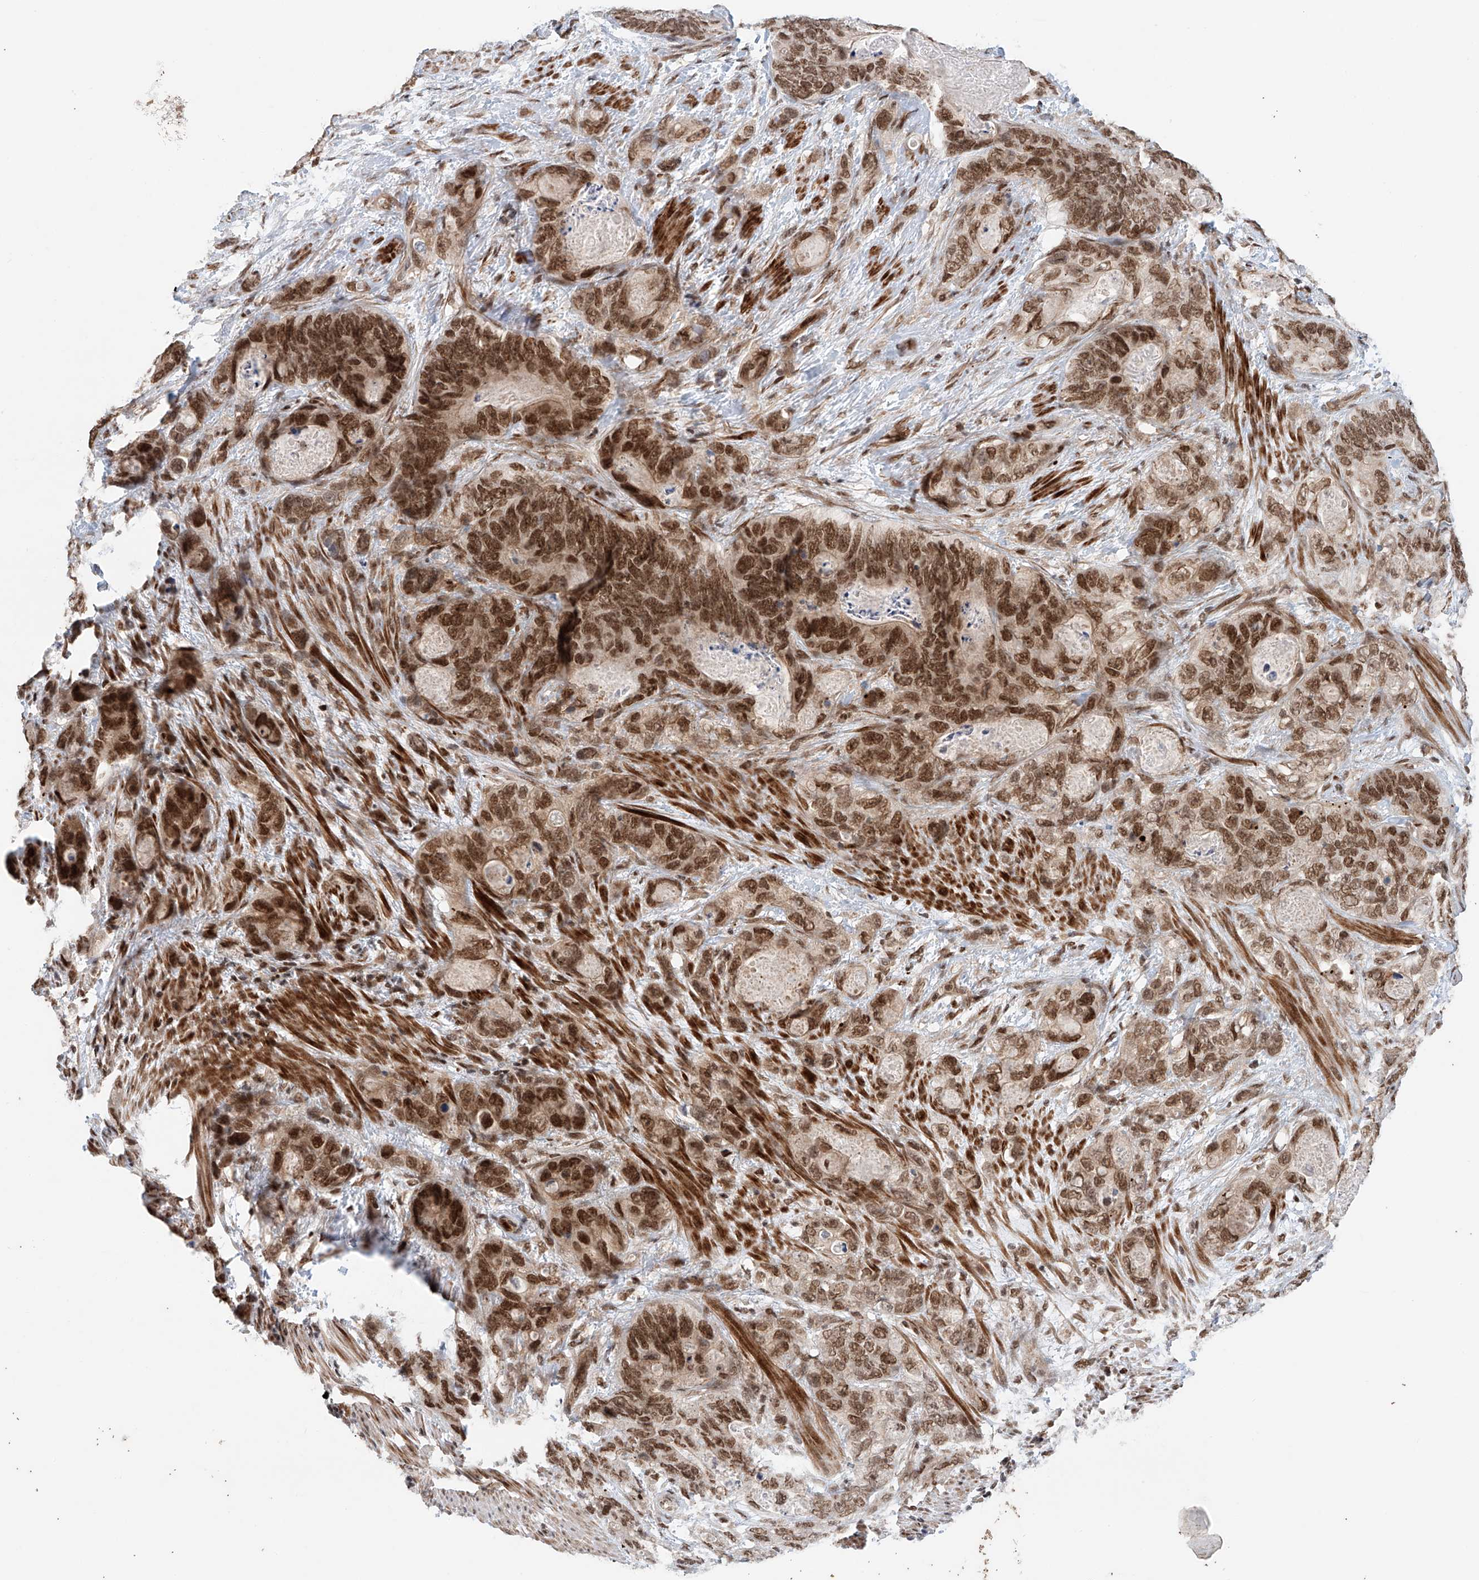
{"staining": {"intensity": "strong", "quantity": ">75%", "location": "nuclear"}, "tissue": "stomach cancer", "cell_type": "Tumor cells", "image_type": "cancer", "snomed": [{"axis": "morphology", "description": "Normal tissue, NOS"}, {"axis": "morphology", "description": "Adenocarcinoma, NOS"}, {"axis": "topography", "description": "Stomach"}], "caption": "Protein staining displays strong nuclear expression in approximately >75% of tumor cells in stomach cancer.", "gene": "ZNF470", "patient": {"sex": "female", "age": 89}}